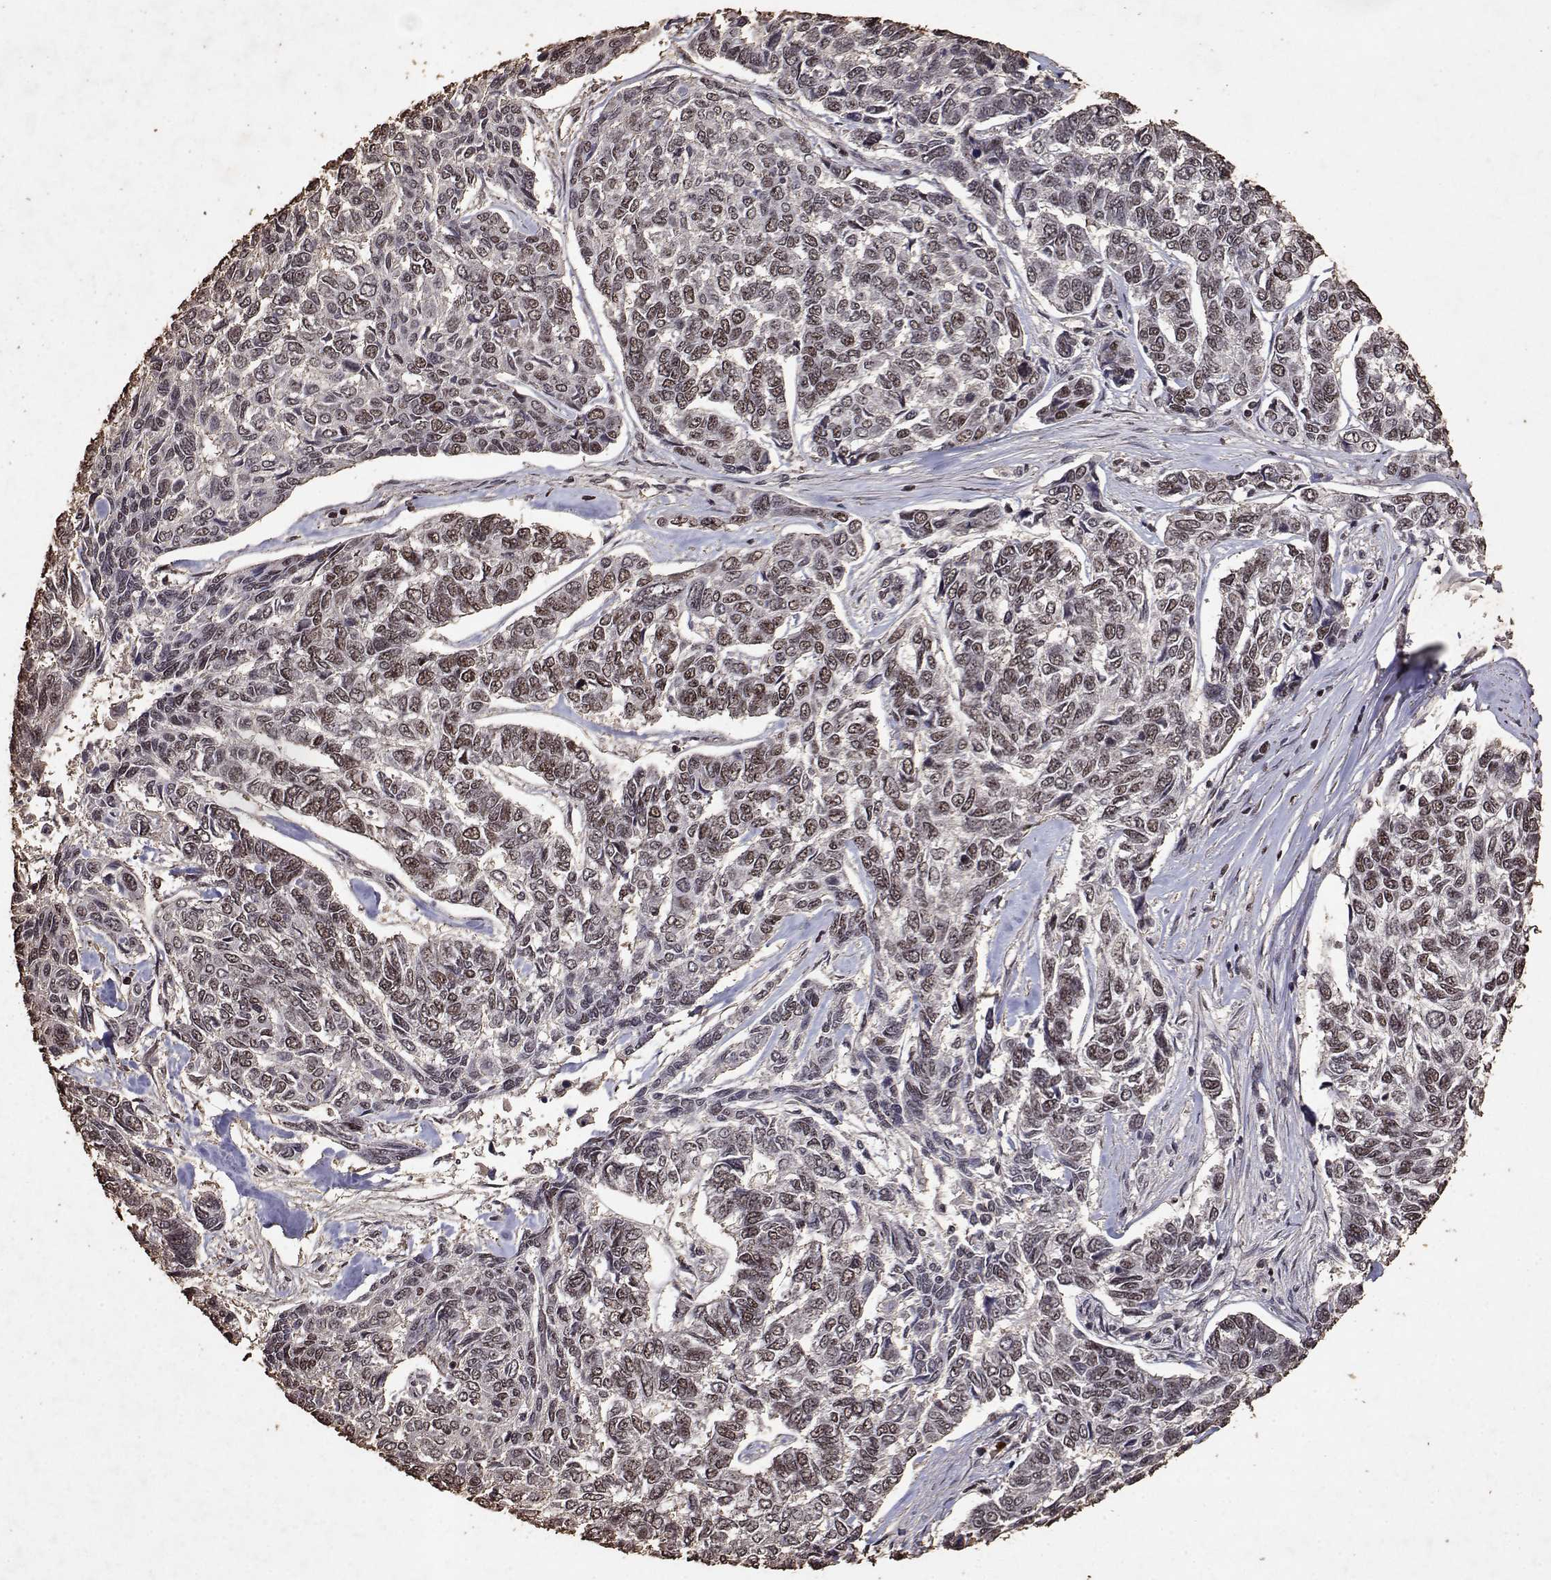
{"staining": {"intensity": "moderate", "quantity": ">75%", "location": "nuclear"}, "tissue": "skin cancer", "cell_type": "Tumor cells", "image_type": "cancer", "snomed": [{"axis": "morphology", "description": "Basal cell carcinoma"}, {"axis": "topography", "description": "Skin"}], "caption": "Immunohistochemistry of skin cancer displays medium levels of moderate nuclear staining in about >75% of tumor cells.", "gene": "TOE1", "patient": {"sex": "female", "age": 65}}